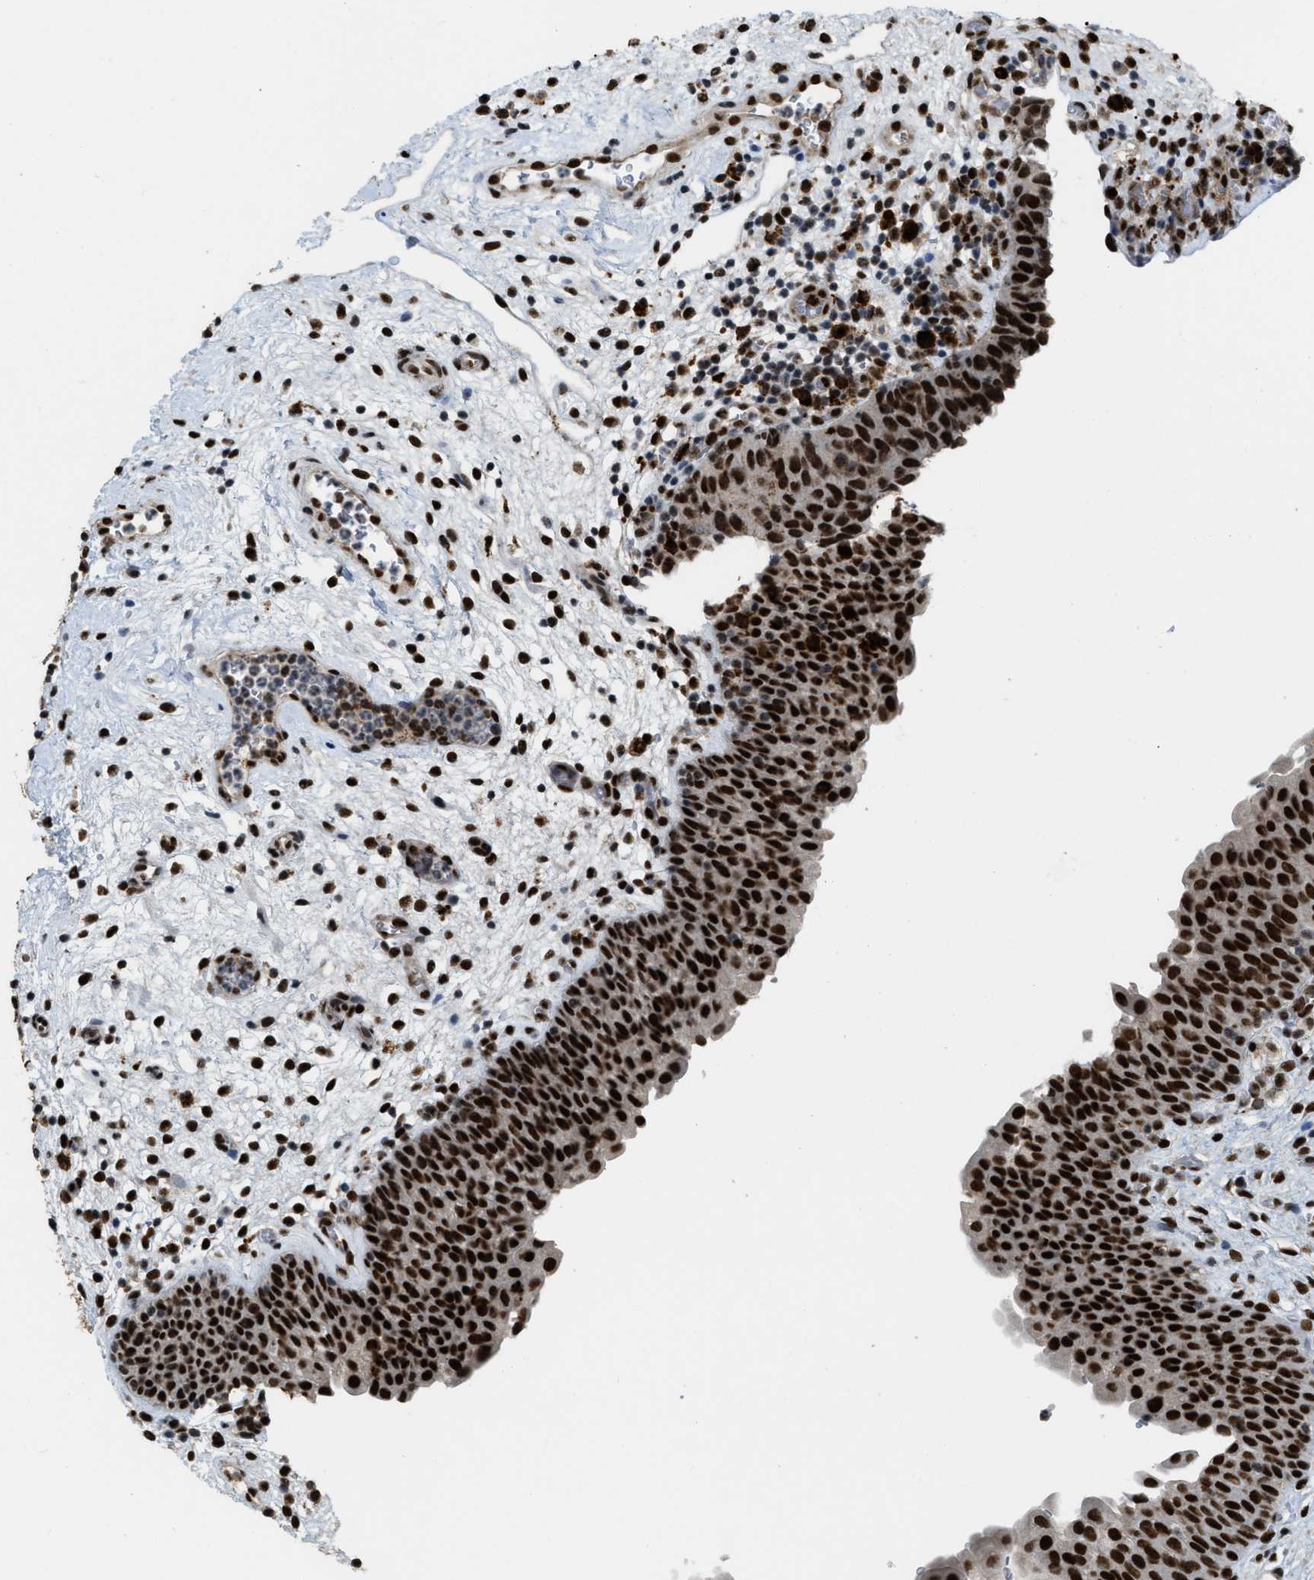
{"staining": {"intensity": "strong", "quantity": ">75%", "location": "nuclear"}, "tissue": "urinary bladder", "cell_type": "Urothelial cells", "image_type": "normal", "snomed": [{"axis": "morphology", "description": "Normal tissue, NOS"}, {"axis": "topography", "description": "Urinary bladder"}], "caption": "A brown stain shows strong nuclear positivity of a protein in urothelial cells of benign urinary bladder.", "gene": "NUMA1", "patient": {"sex": "male", "age": 37}}